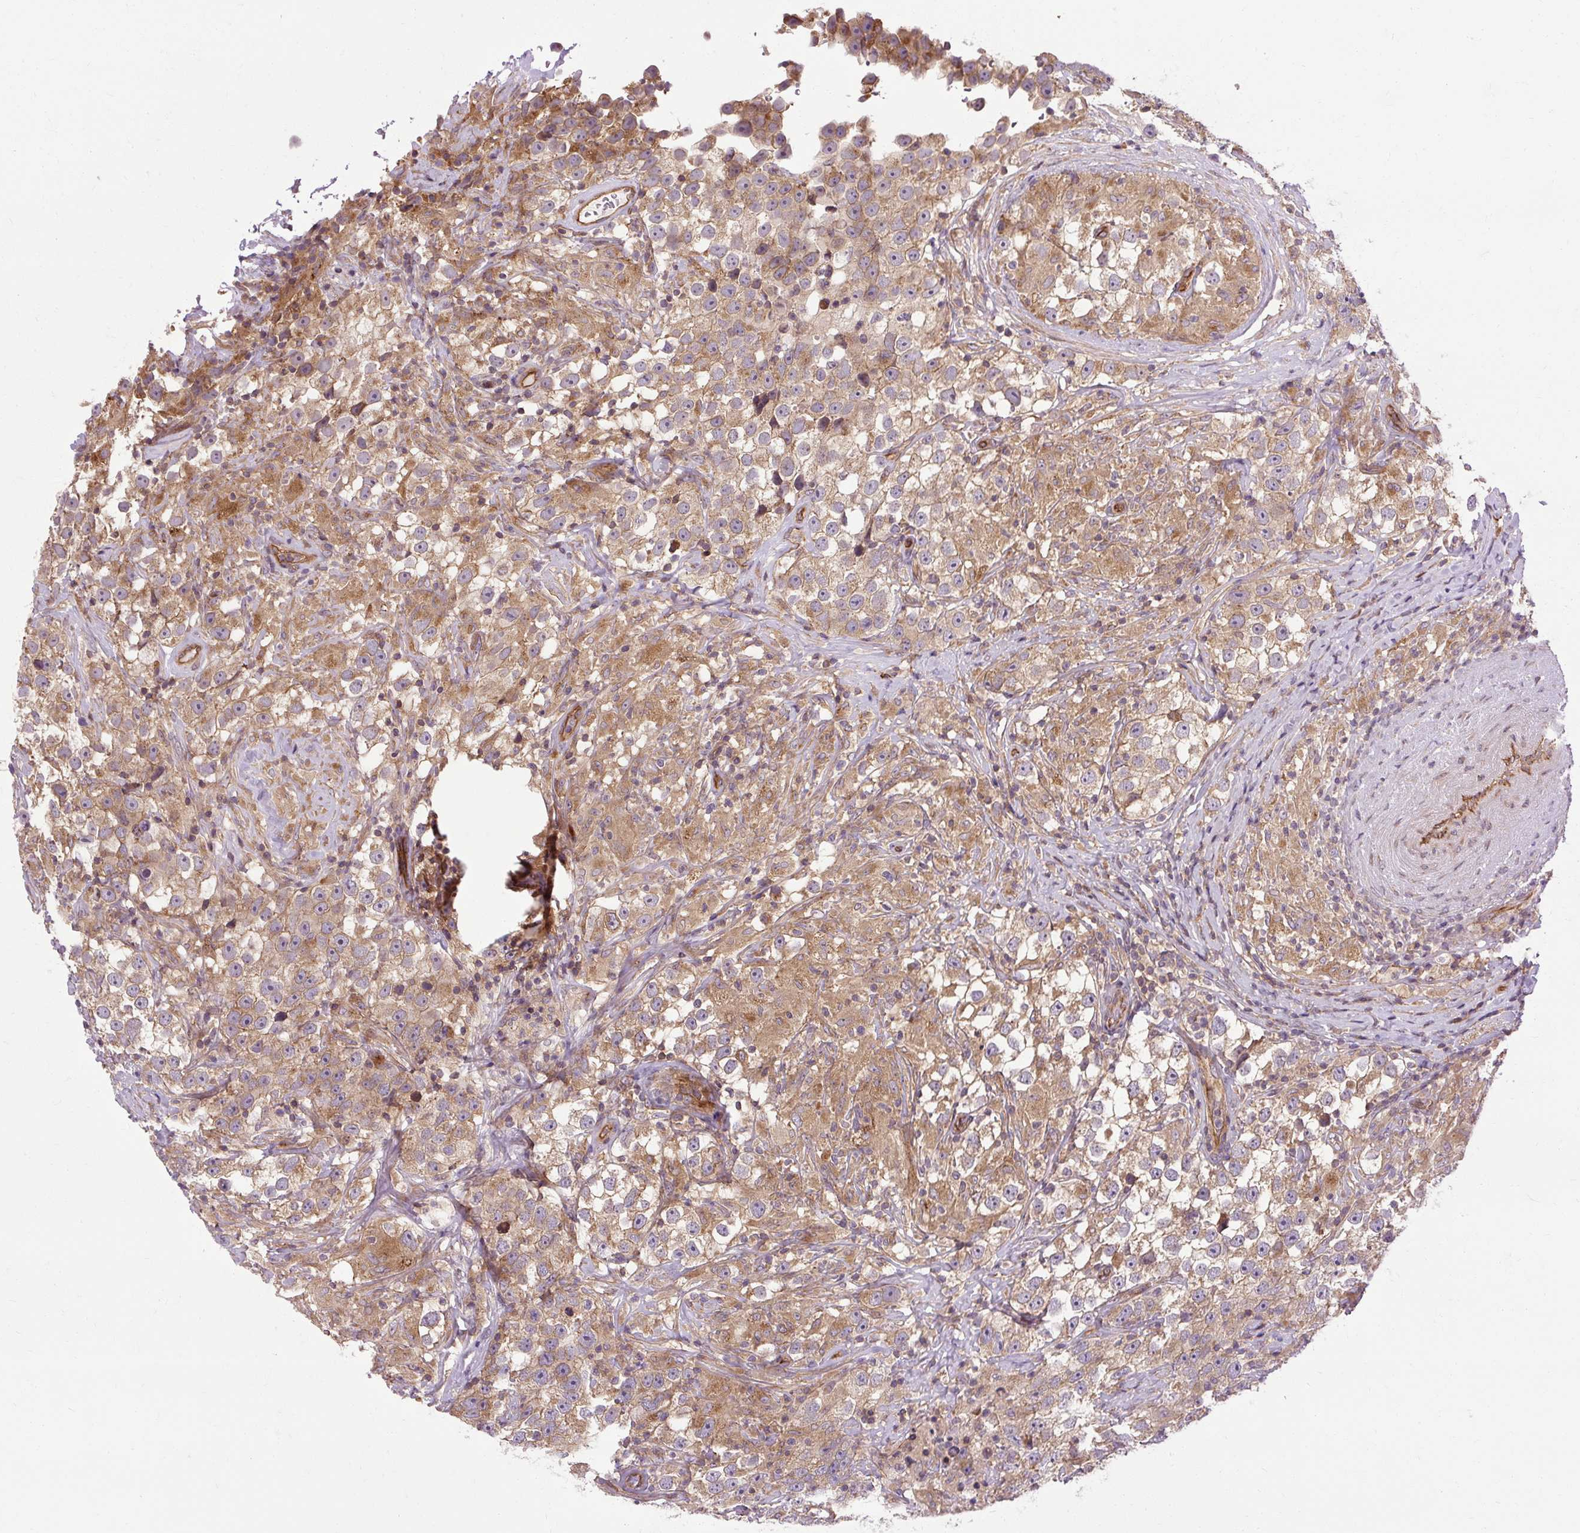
{"staining": {"intensity": "moderate", "quantity": ">75%", "location": "cytoplasmic/membranous"}, "tissue": "testis cancer", "cell_type": "Tumor cells", "image_type": "cancer", "snomed": [{"axis": "morphology", "description": "Seminoma, NOS"}, {"axis": "topography", "description": "Testis"}], "caption": "IHC image of neoplastic tissue: human testis cancer stained using immunohistochemistry reveals medium levels of moderate protein expression localized specifically in the cytoplasmic/membranous of tumor cells, appearing as a cytoplasmic/membranous brown color.", "gene": "CCDC93", "patient": {"sex": "male", "age": 46}}